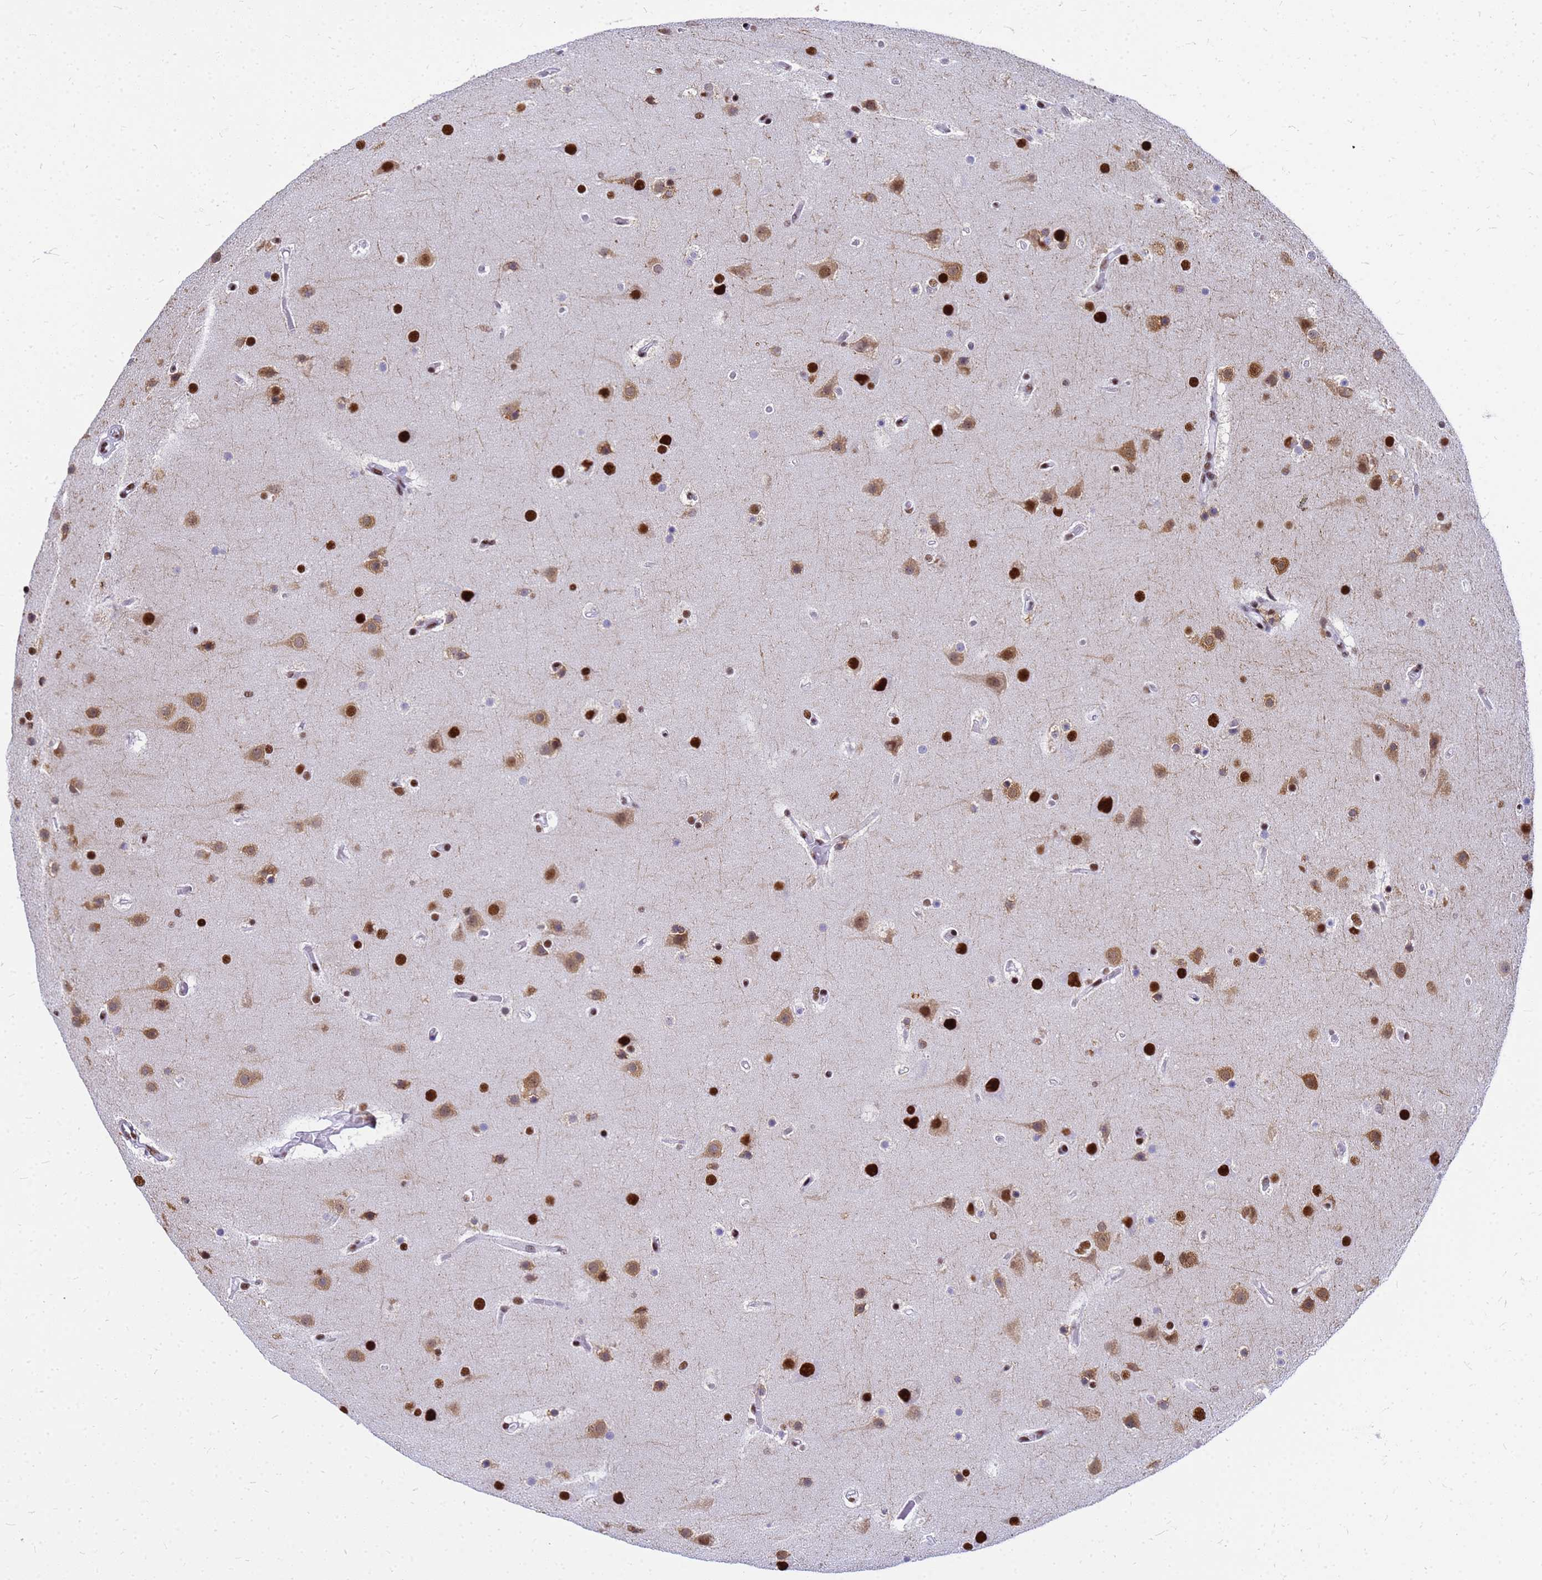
{"staining": {"intensity": "strong", "quantity": "<25%", "location": "nuclear"}, "tissue": "glioma", "cell_type": "Tumor cells", "image_type": "cancer", "snomed": [{"axis": "morphology", "description": "Glioma, malignant, High grade"}, {"axis": "topography", "description": "Cerebral cortex"}], "caption": "Immunohistochemistry (IHC) (DAB (3,3'-diaminobenzidine)) staining of human malignant high-grade glioma demonstrates strong nuclear protein expression in approximately <25% of tumor cells. The protein of interest is shown in brown color, while the nuclei are stained blue.", "gene": "SART3", "patient": {"sex": "female", "age": 36}}